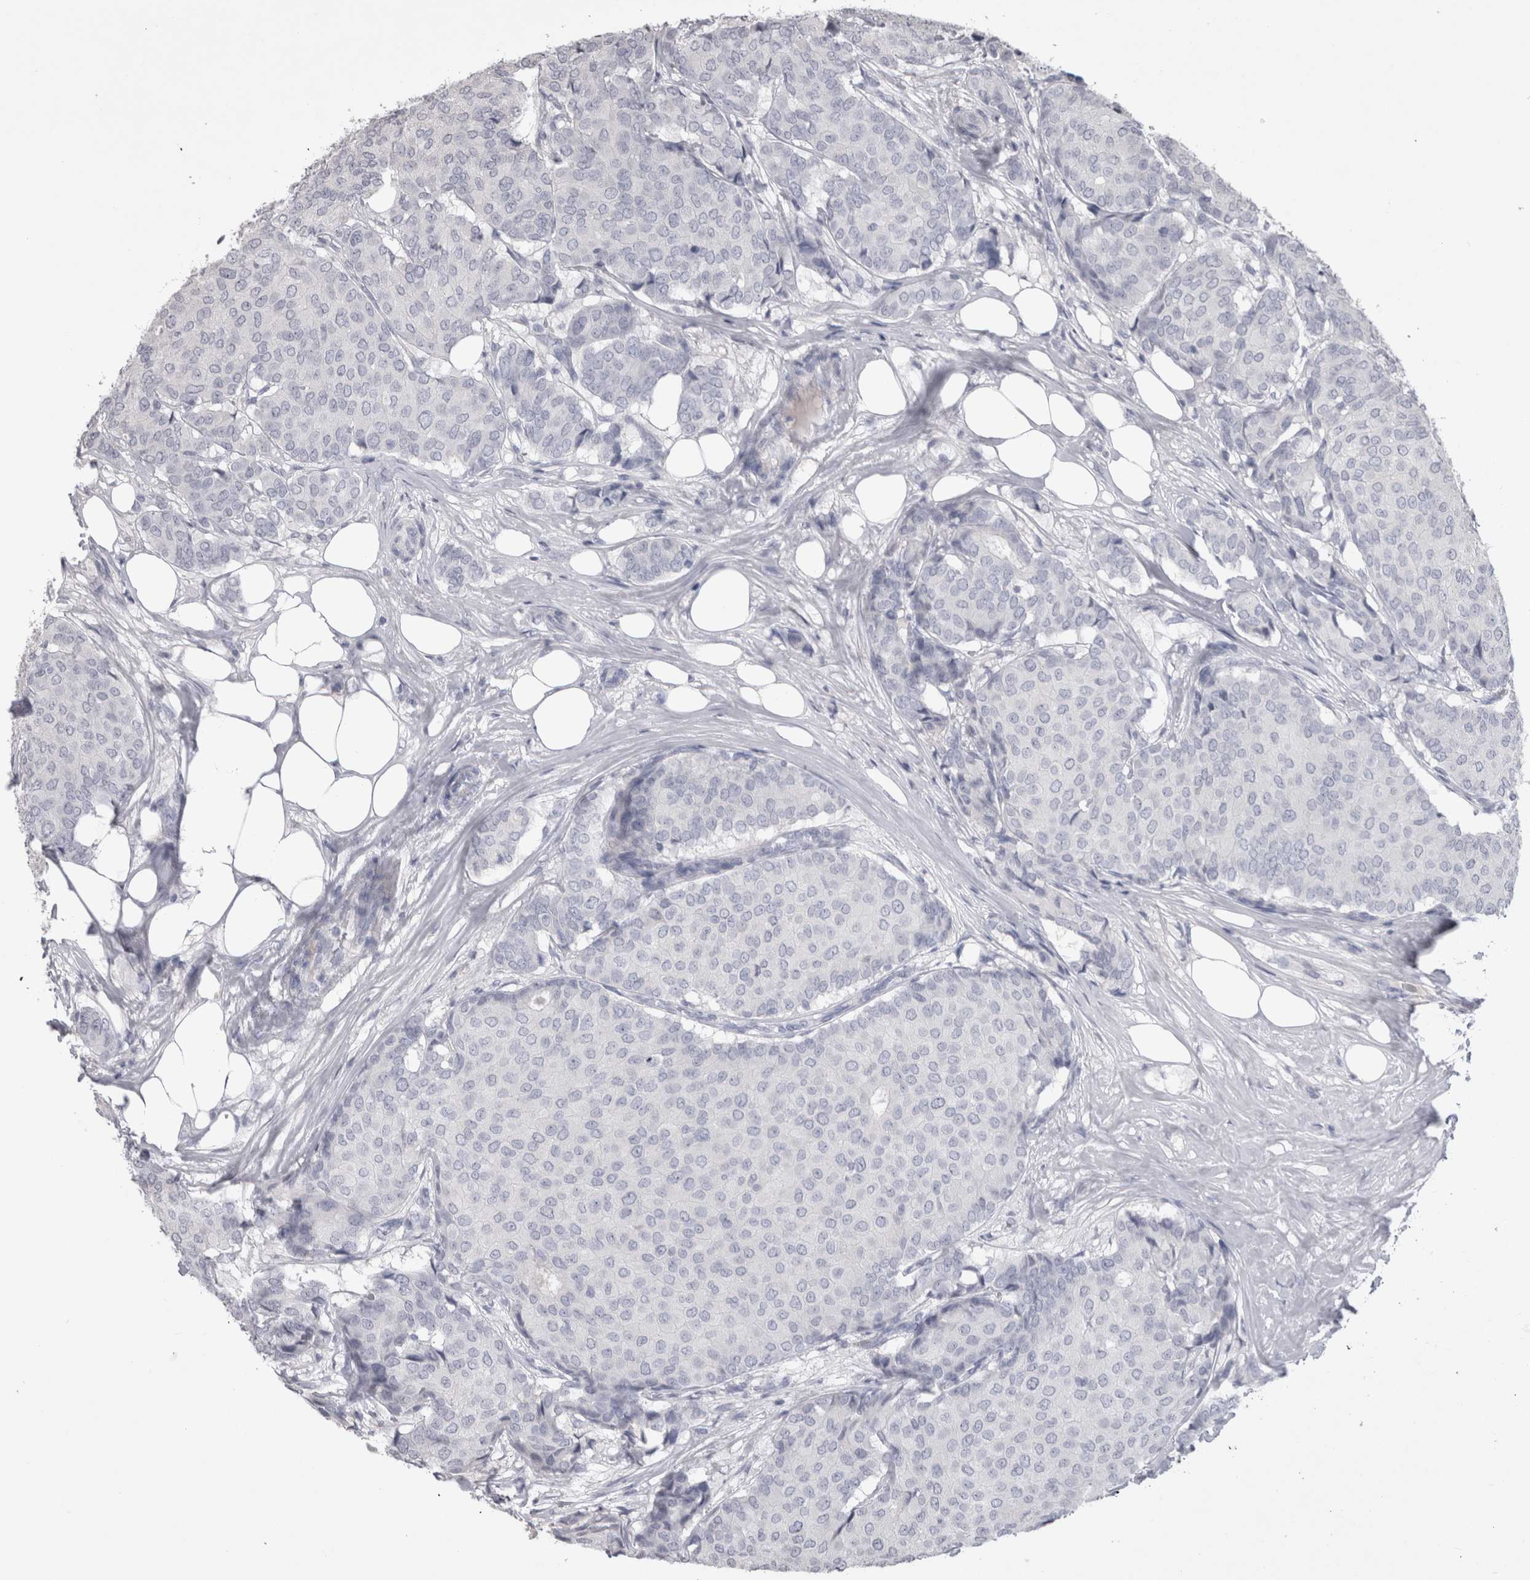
{"staining": {"intensity": "negative", "quantity": "none", "location": "none"}, "tissue": "breast cancer", "cell_type": "Tumor cells", "image_type": "cancer", "snomed": [{"axis": "morphology", "description": "Duct carcinoma"}, {"axis": "topography", "description": "Breast"}], "caption": "The immunohistochemistry histopathology image has no significant positivity in tumor cells of breast intraductal carcinoma tissue.", "gene": "ADAM2", "patient": {"sex": "female", "age": 75}}